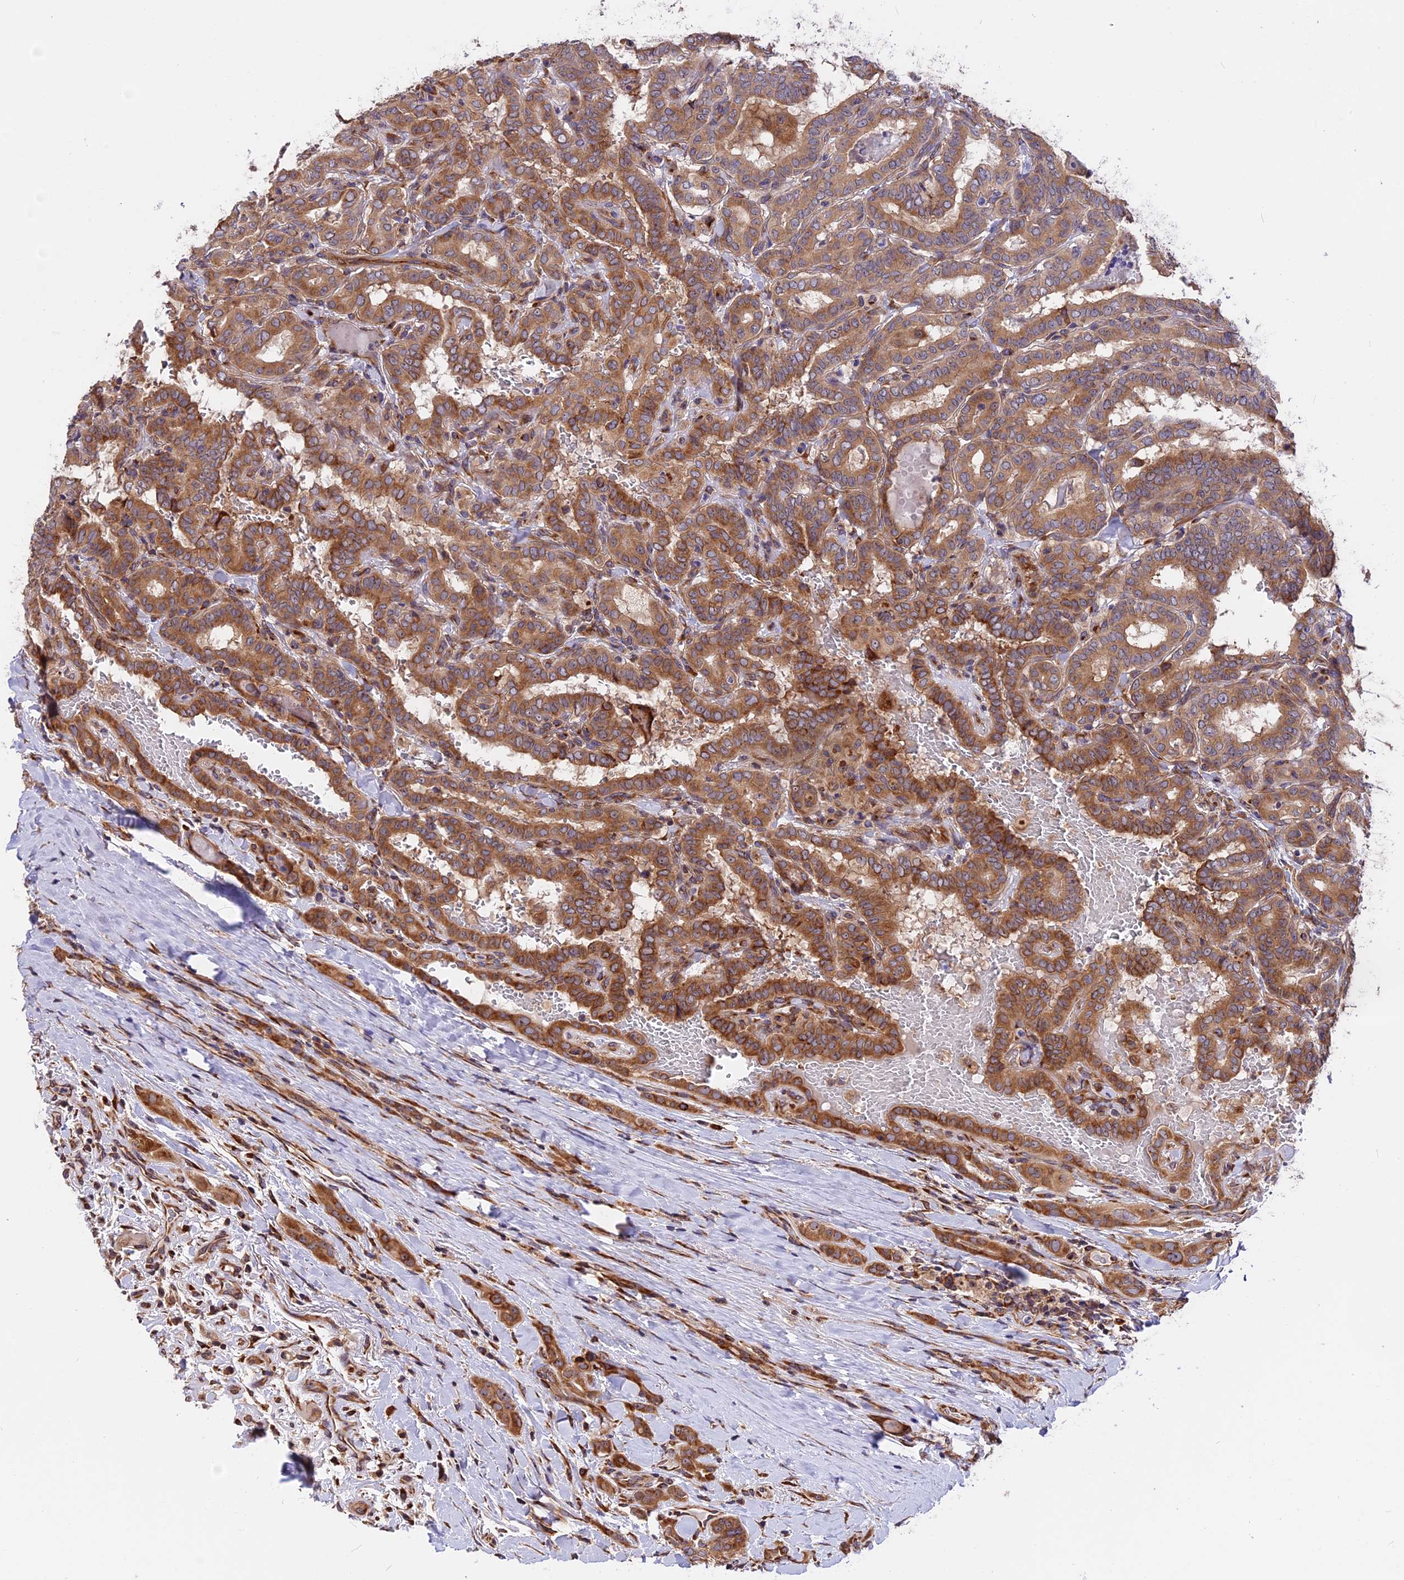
{"staining": {"intensity": "moderate", "quantity": ">75%", "location": "cytoplasmic/membranous"}, "tissue": "thyroid cancer", "cell_type": "Tumor cells", "image_type": "cancer", "snomed": [{"axis": "morphology", "description": "Papillary adenocarcinoma, NOS"}, {"axis": "topography", "description": "Thyroid gland"}], "caption": "Tumor cells show moderate cytoplasmic/membranous staining in approximately >75% of cells in thyroid cancer (papillary adenocarcinoma).", "gene": "GNPTAB", "patient": {"sex": "female", "age": 72}}